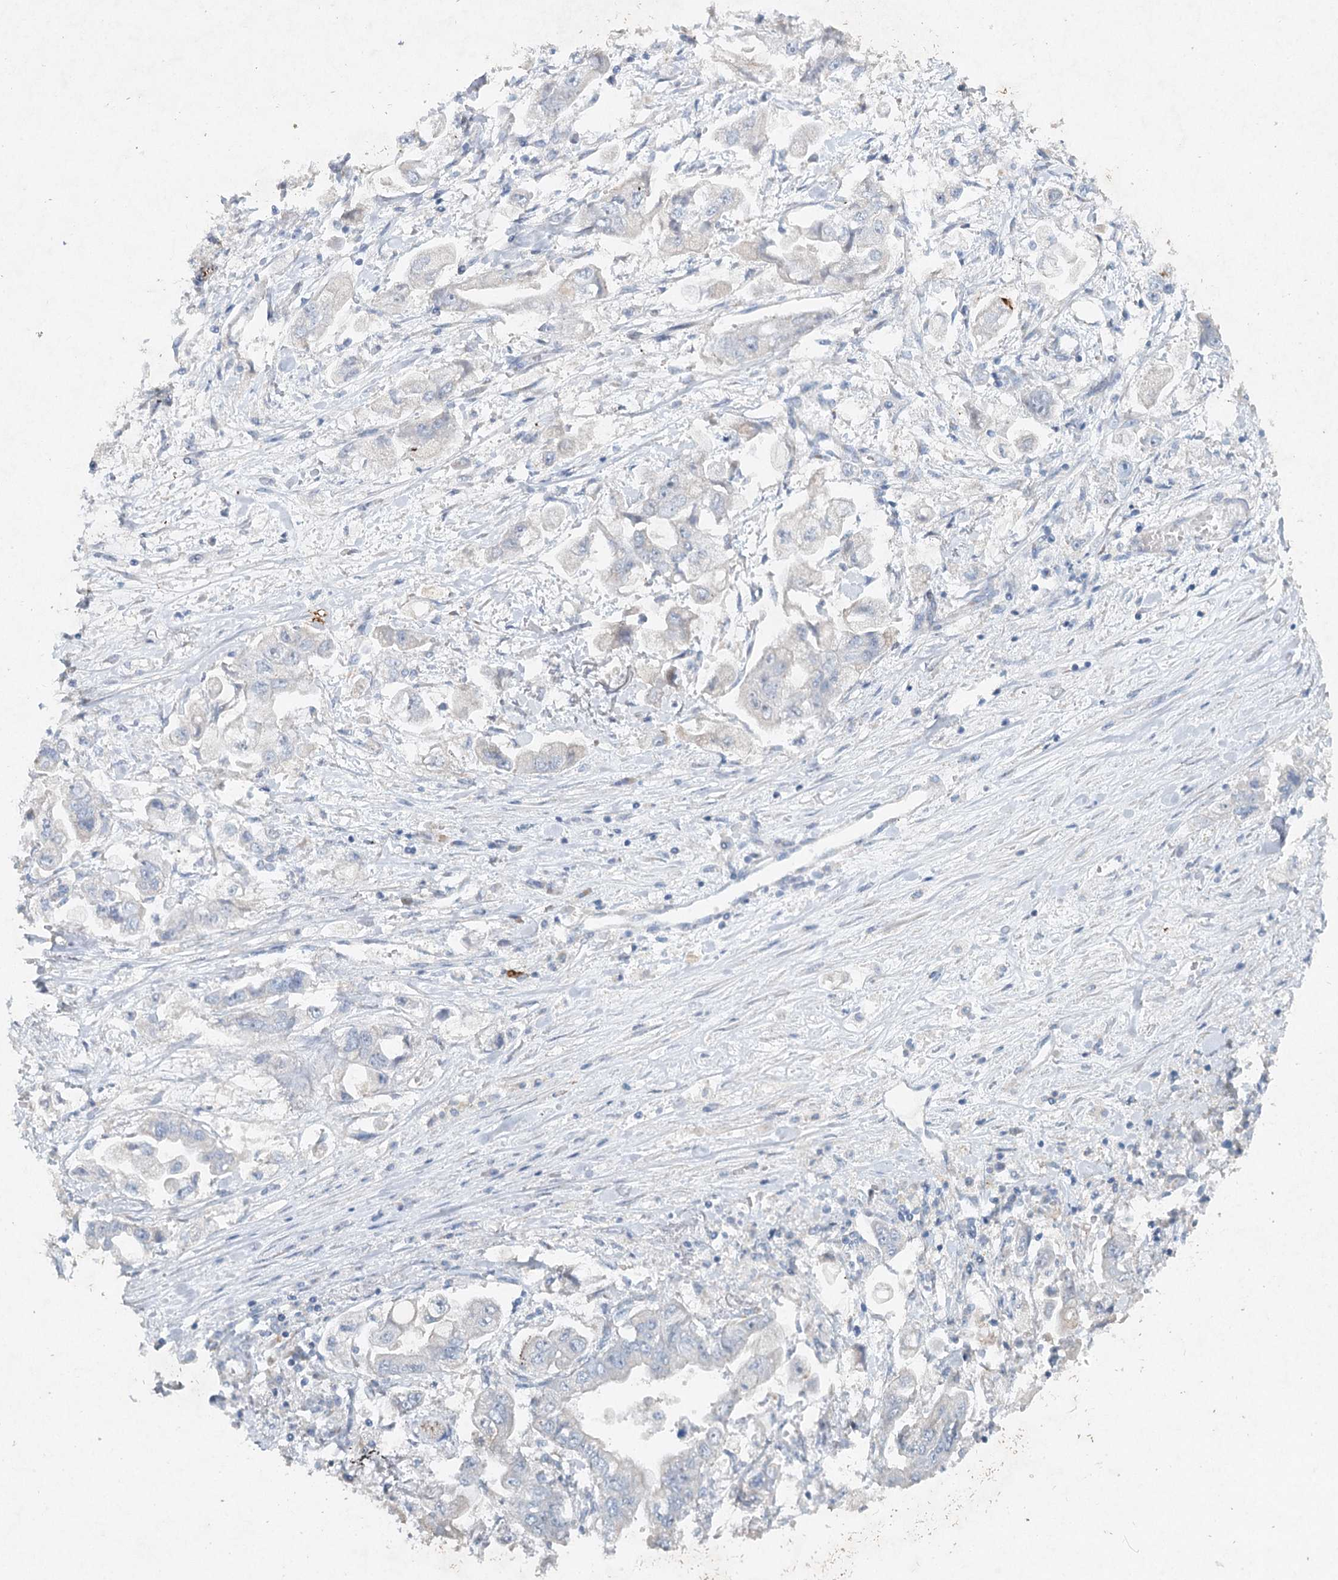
{"staining": {"intensity": "negative", "quantity": "none", "location": "none"}, "tissue": "stomach cancer", "cell_type": "Tumor cells", "image_type": "cancer", "snomed": [{"axis": "morphology", "description": "Adenocarcinoma, NOS"}, {"axis": "topography", "description": "Stomach"}], "caption": "A photomicrograph of stomach cancer (adenocarcinoma) stained for a protein displays no brown staining in tumor cells.", "gene": "RFX6", "patient": {"sex": "male", "age": 62}}